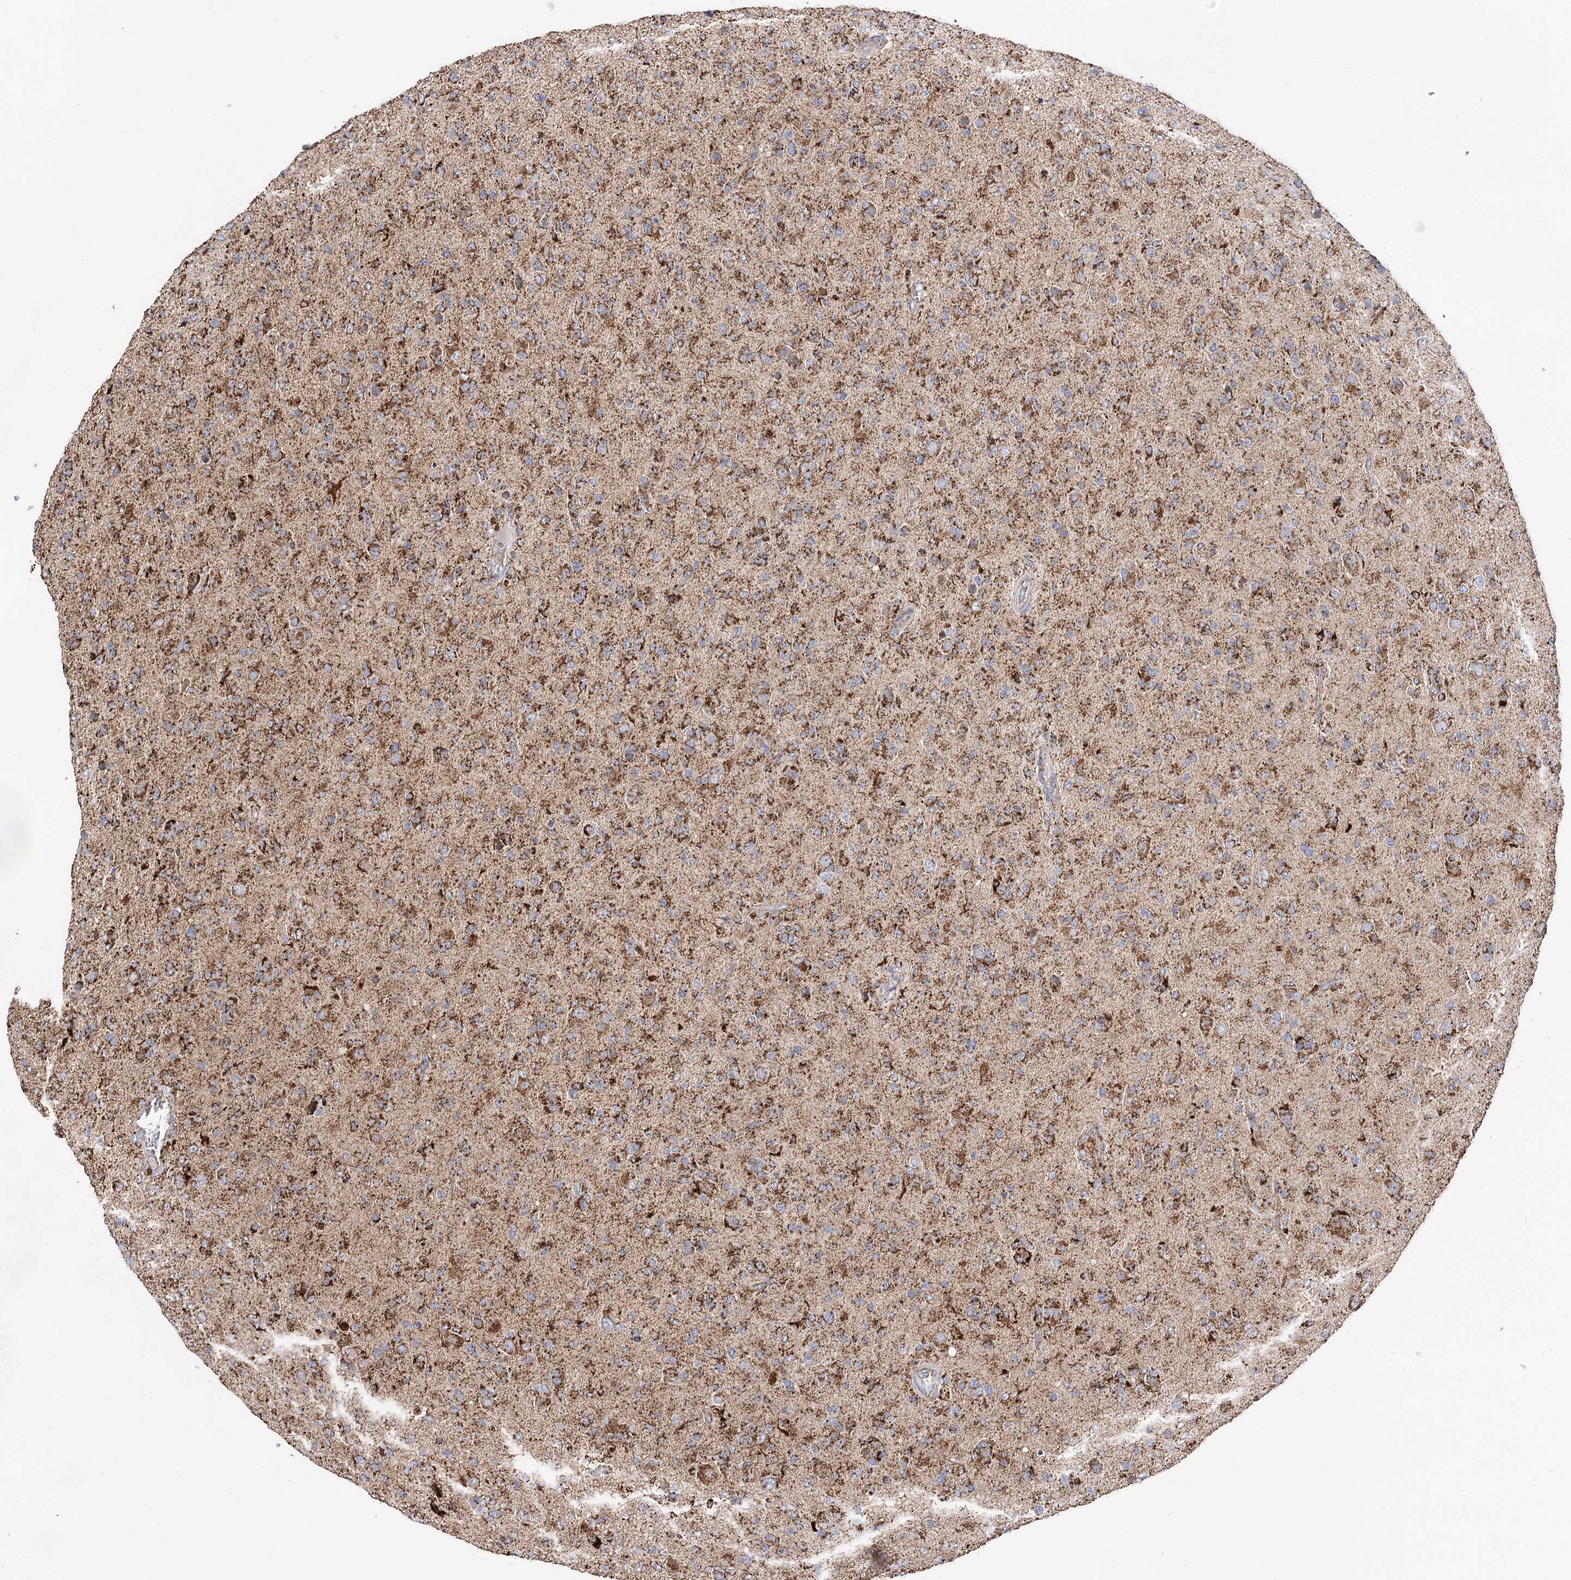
{"staining": {"intensity": "strong", "quantity": ">75%", "location": "cytoplasmic/membranous"}, "tissue": "glioma", "cell_type": "Tumor cells", "image_type": "cancer", "snomed": [{"axis": "morphology", "description": "Glioma, malignant, High grade"}, {"axis": "topography", "description": "Brain"}], "caption": "Protein staining demonstrates strong cytoplasmic/membranous expression in approximately >75% of tumor cells in malignant high-grade glioma.", "gene": "NADK2", "patient": {"sex": "female", "age": 57}}